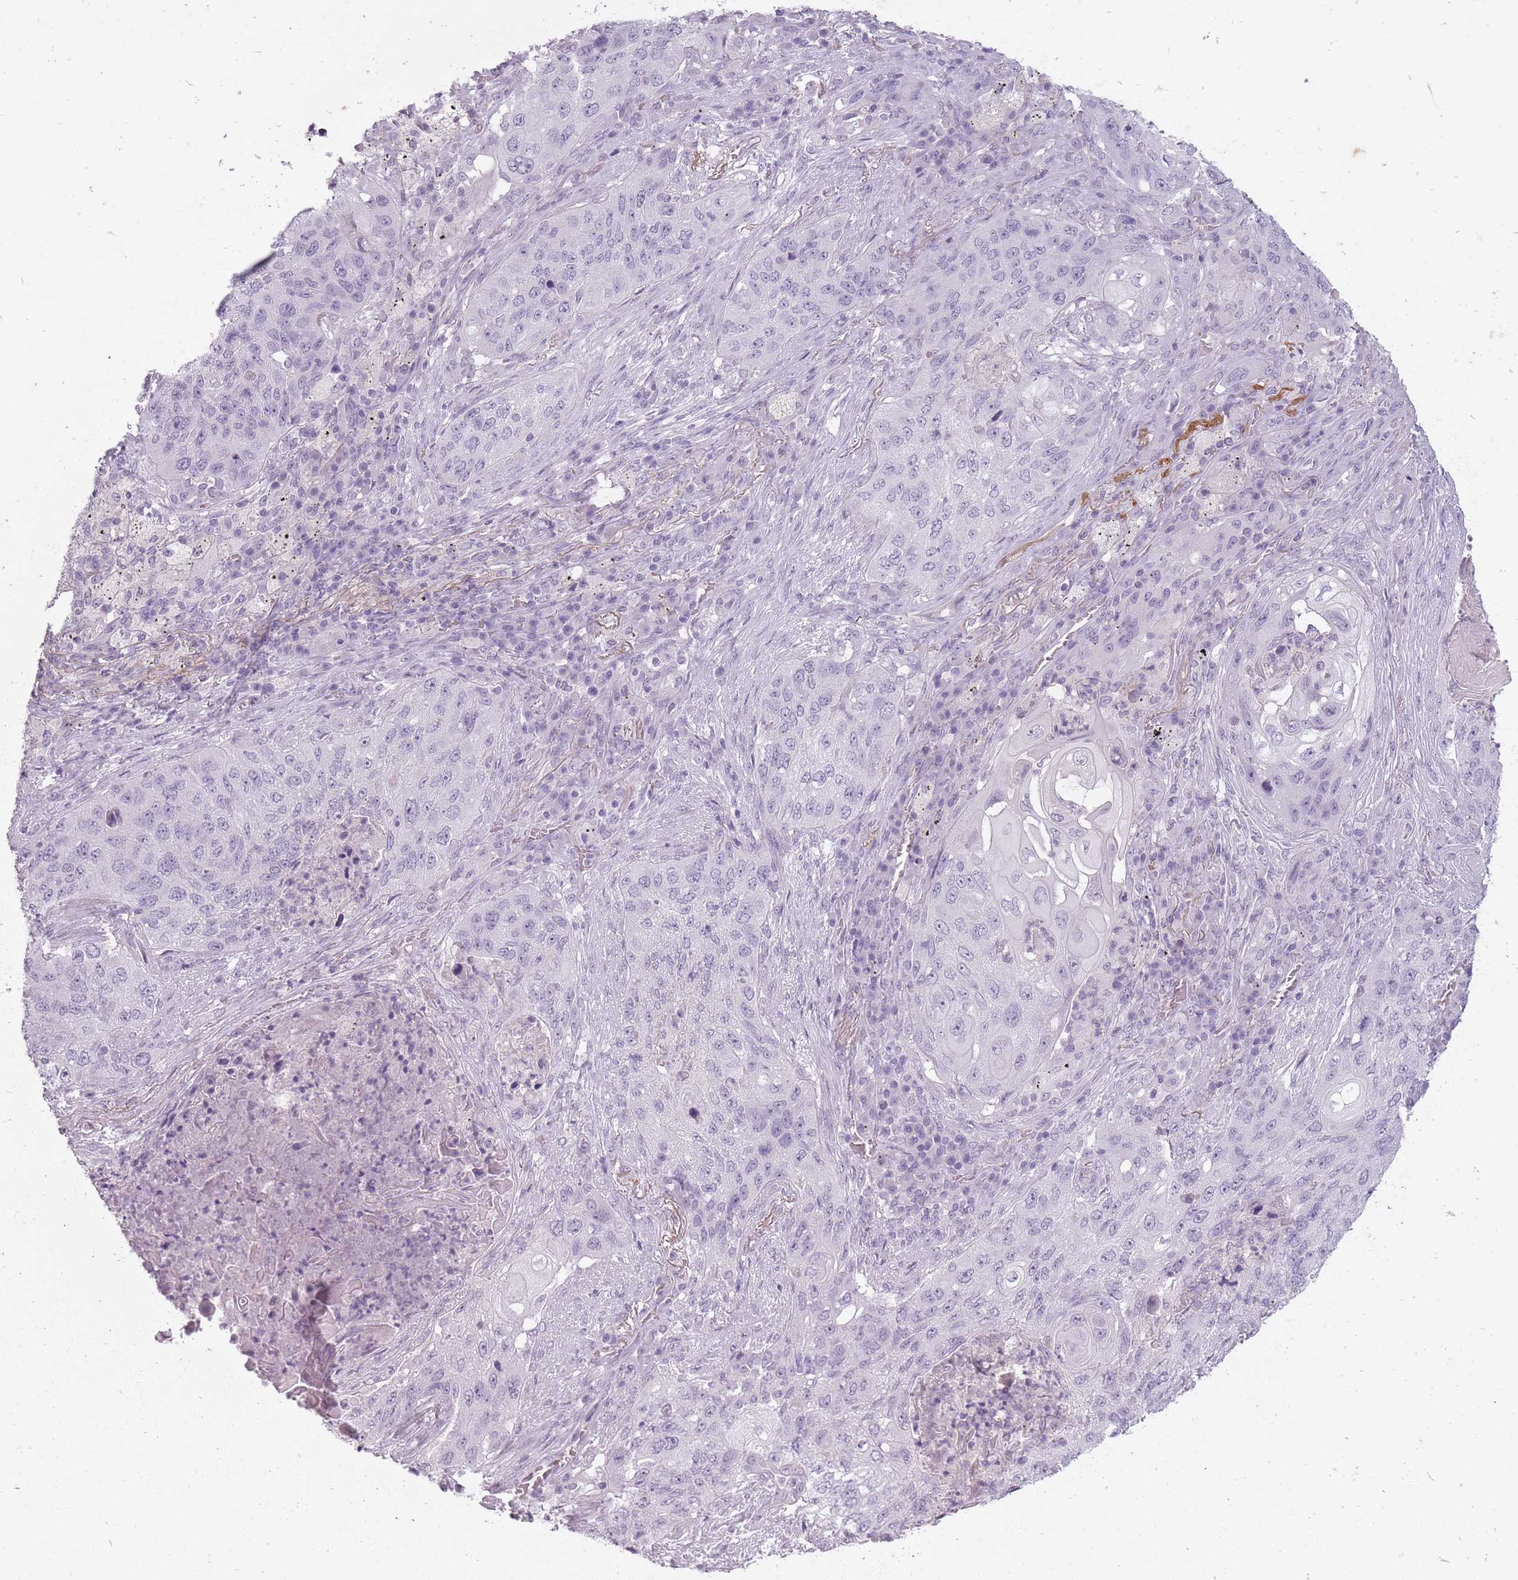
{"staining": {"intensity": "negative", "quantity": "none", "location": "none"}, "tissue": "lung cancer", "cell_type": "Tumor cells", "image_type": "cancer", "snomed": [{"axis": "morphology", "description": "Squamous cell carcinoma, NOS"}, {"axis": "topography", "description": "Lung"}], "caption": "Tumor cells are negative for protein expression in human lung squamous cell carcinoma. Brightfield microscopy of IHC stained with DAB (brown) and hematoxylin (blue), captured at high magnification.", "gene": "RFX4", "patient": {"sex": "female", "age": 63}}